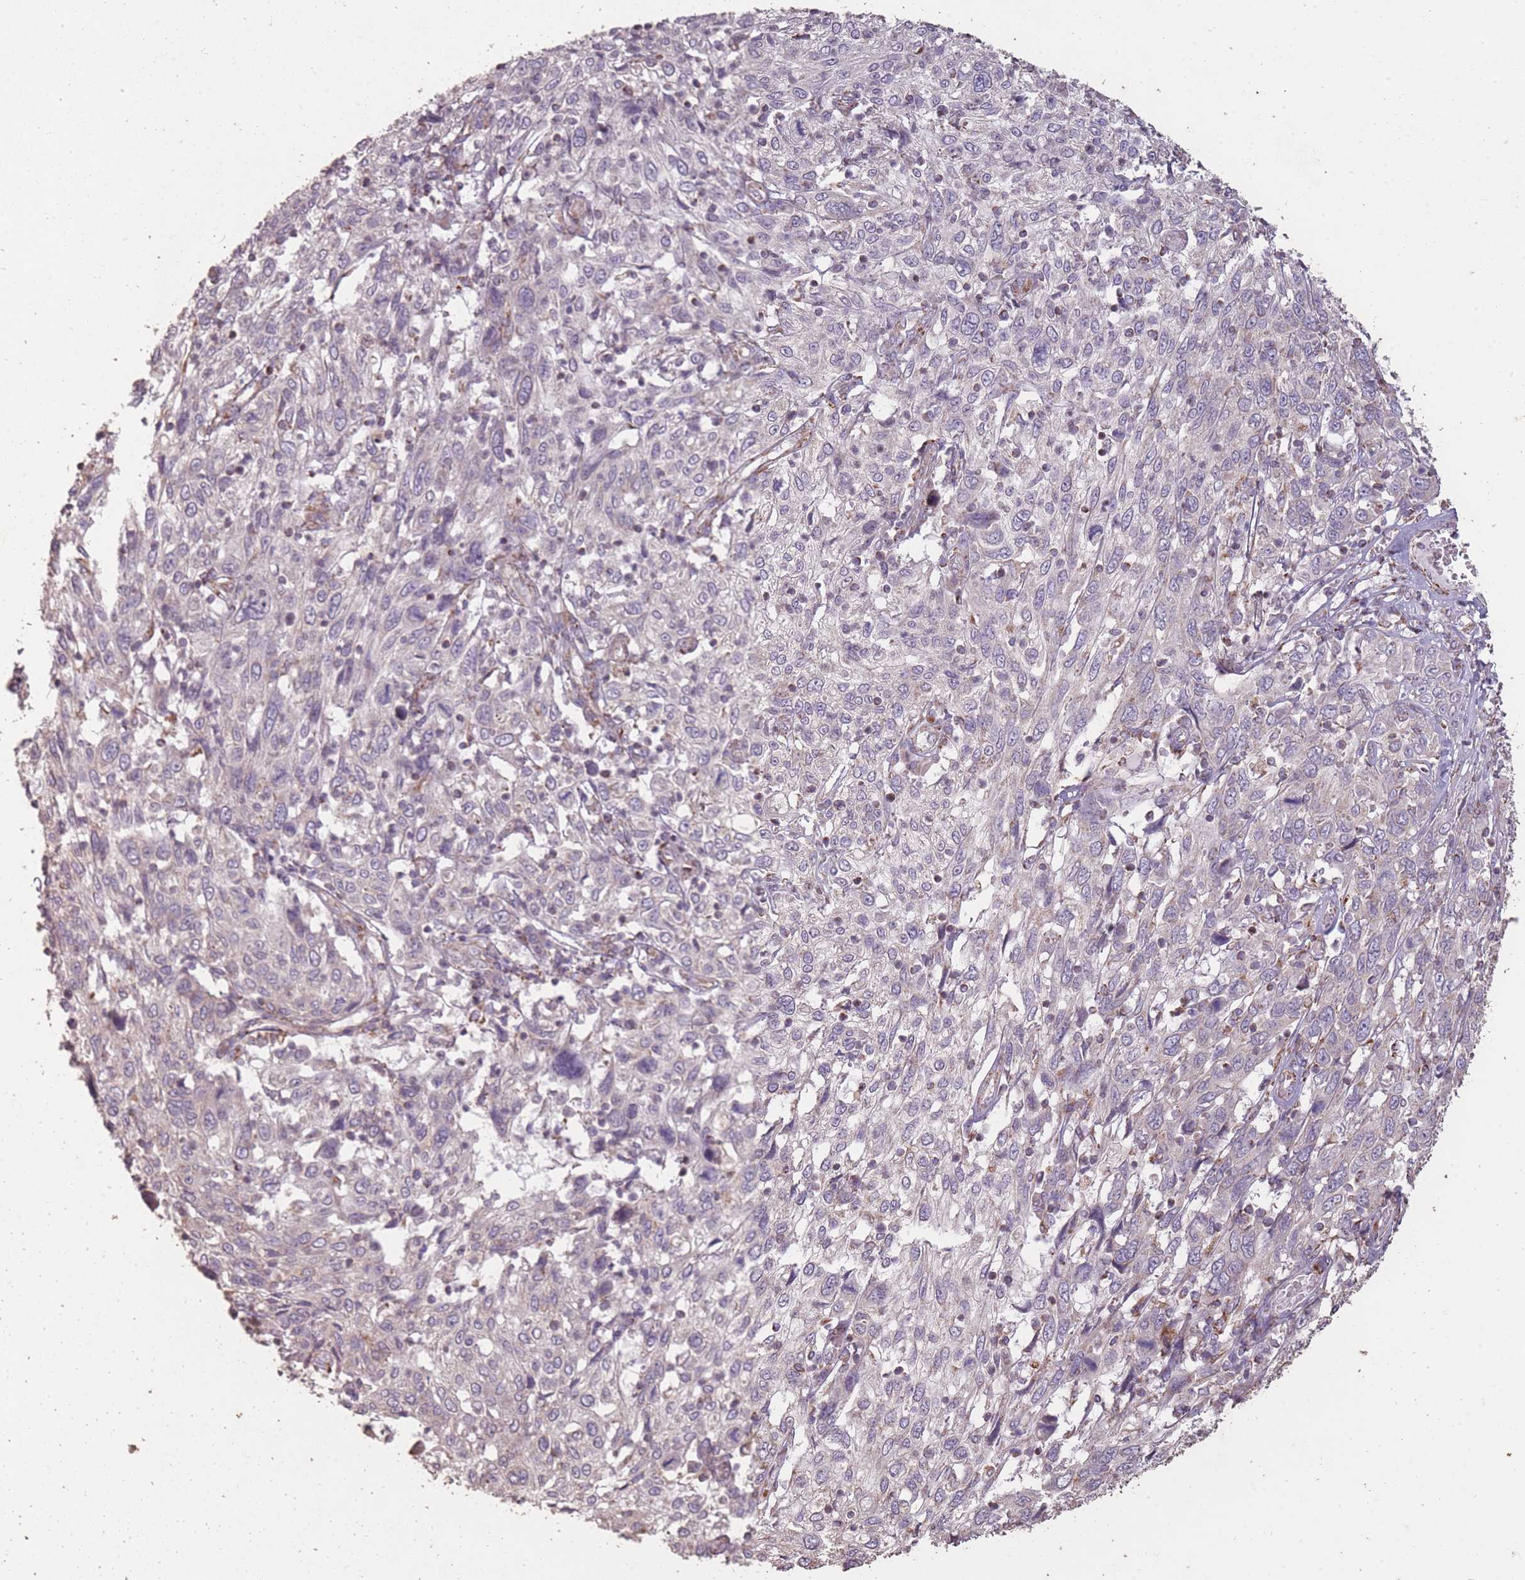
{"staining": {"intensity": "strong", "quantity": "<25%", "location": "cytoplasmic/membranous"}, "tissue": "cervical cancer", "cell_type": "Tumor cells", "image_type": "cancer", "snomed": [{"axis": "morphology", "description": "Squamous cell carcinoma, NOS"}, {"axis": "topography", "description": "Cervix"}], "caption": "About <25% of tumor cells in human cervical cancer show strong cytoplasmic/membranous protein expression as visualized by brown immunohistochemical staining.", "gene": "CNOT8", "patient": {"sex": "female", "age": 46}}